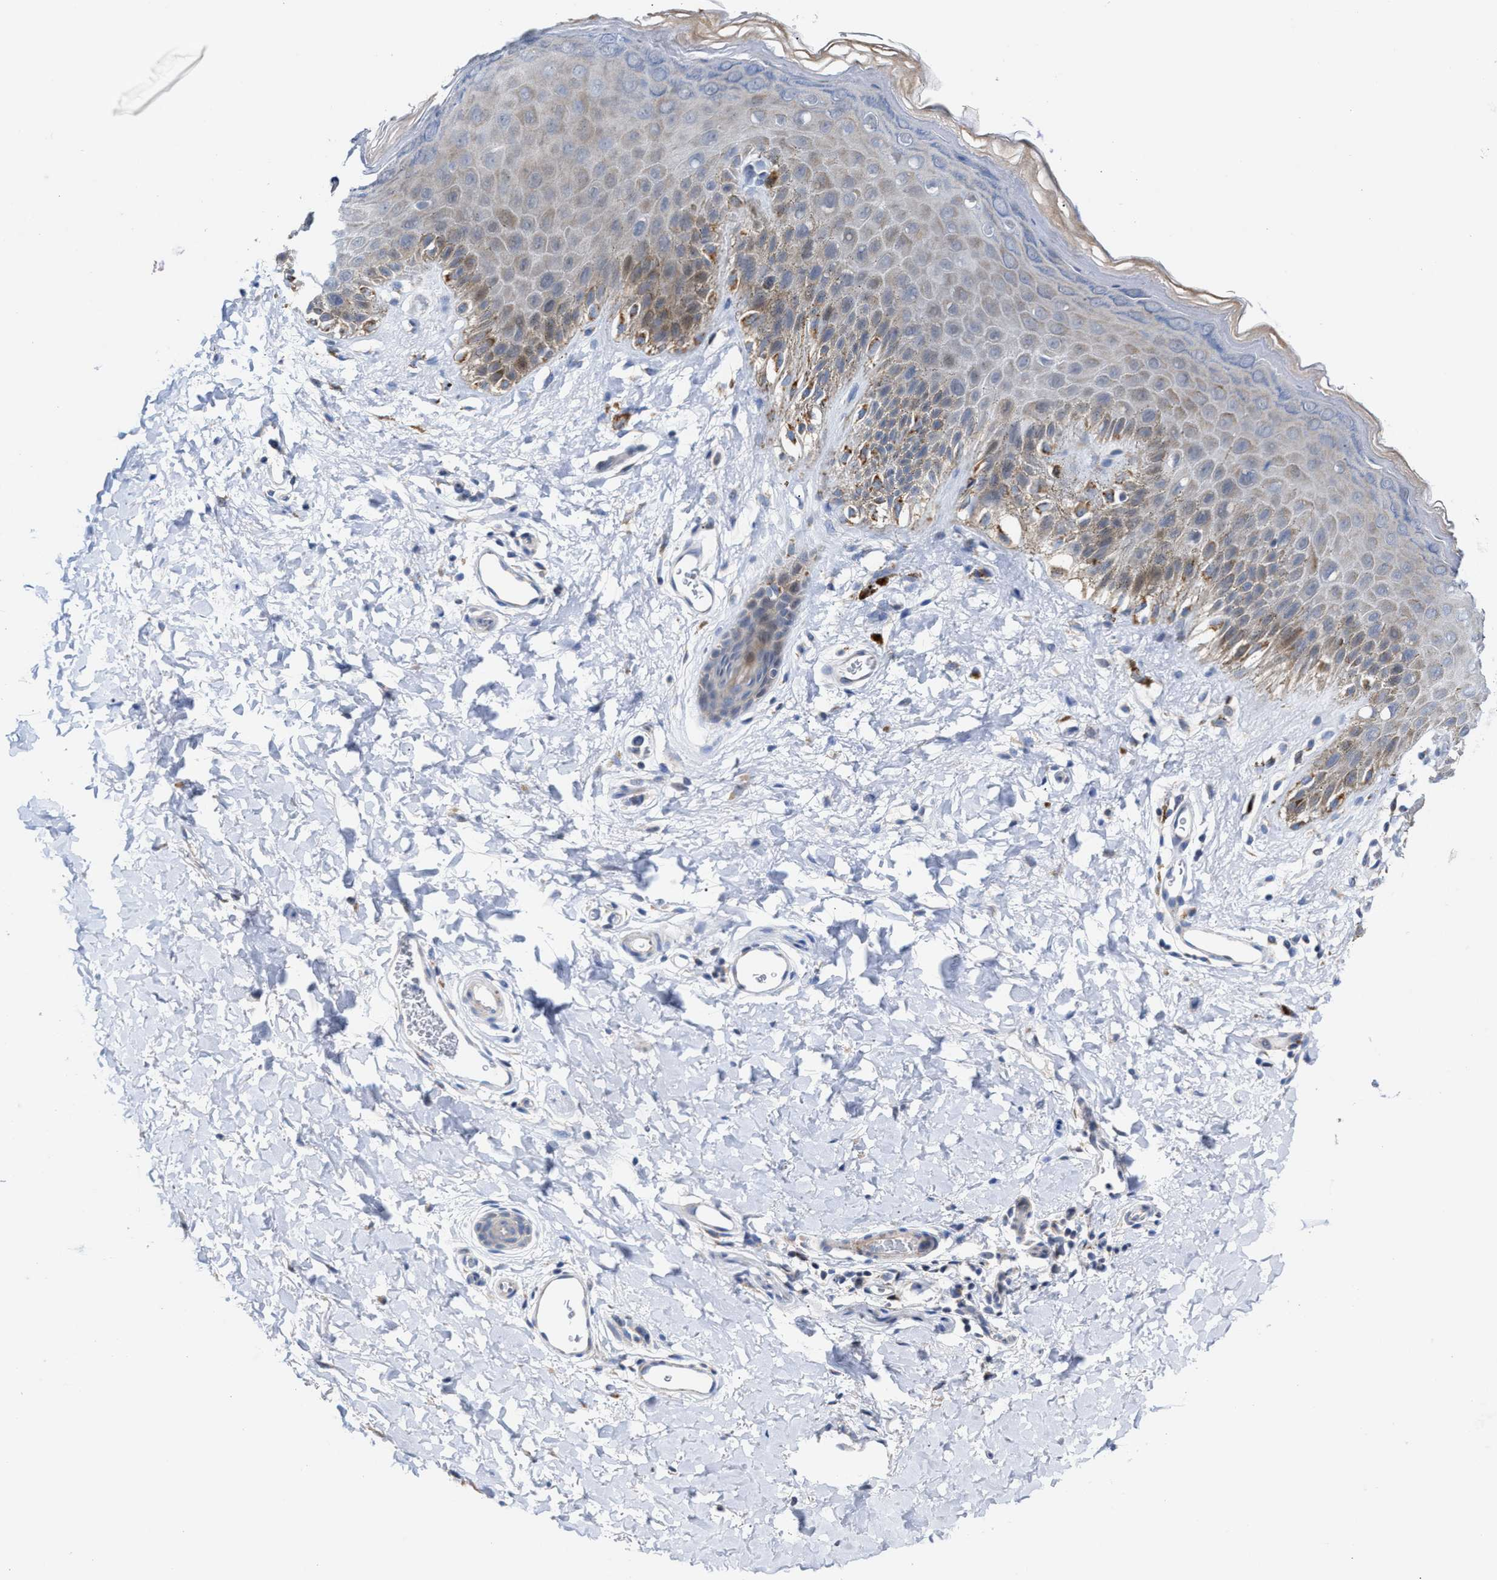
{"staining": {"intensity": "moderate", "quantity": "<25%", "location": "cytoplasmic/membranous"}, "tissue": "skin", "cell_type": "Epidermal cells", "image_type": "normal", "snomed": [{"axis": "morphology", "description": "Normal tissue, NOS"}, {"axis": "topography", "description": "Anal"}], "caption": "Immunohistochemistry of benign human skin demonstrates low levels of moderate cytoplasmic/membranous positivity in about <25% of epidermal cells. Using DAB (3,3'-diaminobenzidine) (brown) and hematoxylin (blue) stains, captured at high magnification using brightfield microscopy.", "gene": "JAG1", "patient": {"sex": "male", "age": 44}}